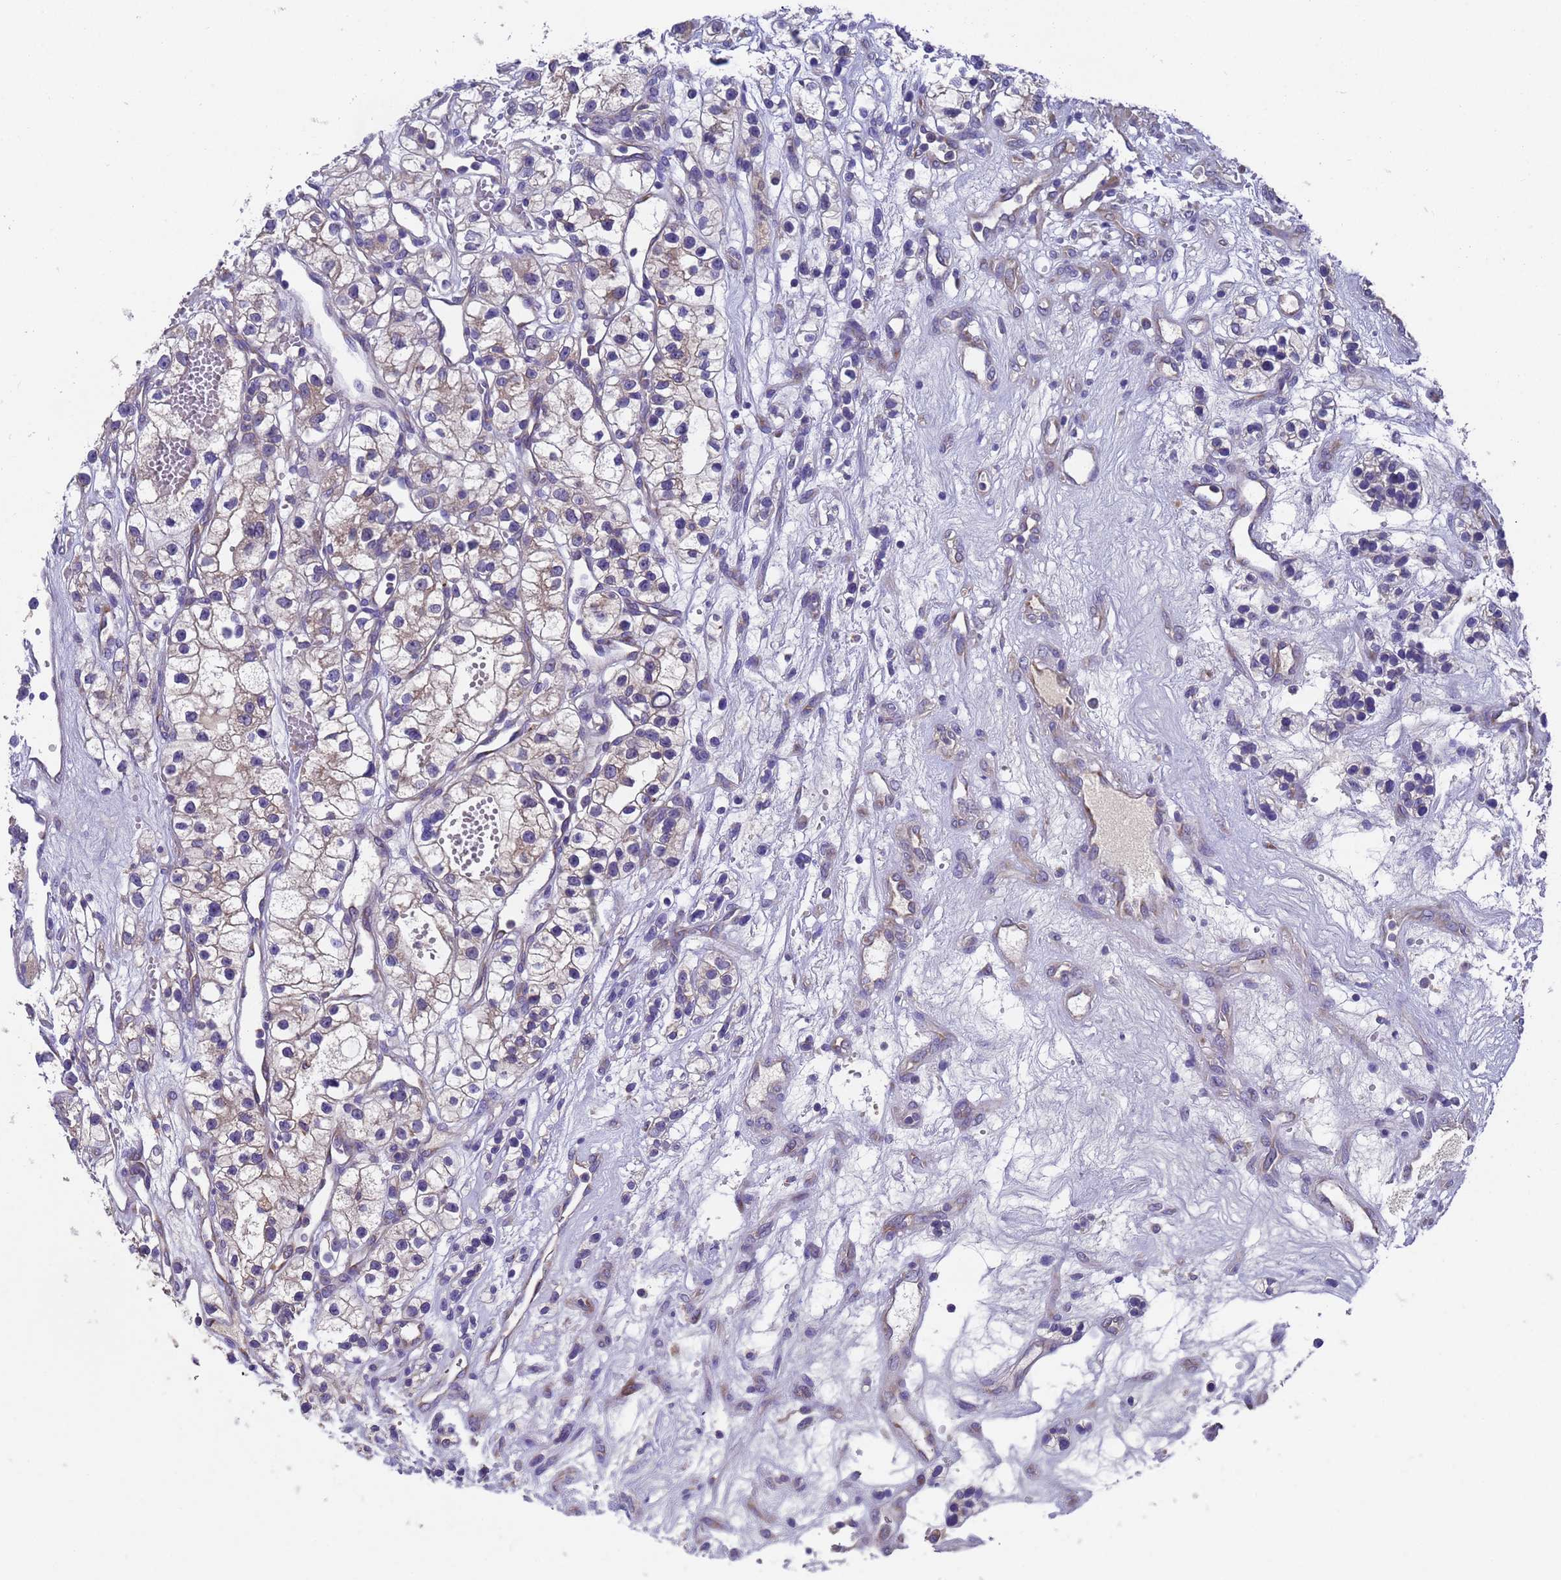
{"staining": {"intensity": "weak", "quantity": "25%-75%", "location": "cytoplasmic/membranous"}, "tissue": "renal cancer", "cell_type": "Tumor cells", "image_type": "cancer", "snomed": [{"axis": "morphology", "description": "Adenocarcinoma, NOS"}, {"axis": "topography", "description": "Kidney"}], "caption": "The histopathology image exhibits staining of renal cancer, revealing weak cytoplasmic/membranous protein staining (brown color) within tumor cells. Immunohistochemistry (ihc) stains the protein in brown and the nuclei are stained blue.", "gene": "DCAF12L2", "patient": {"sex": "female", "age": 57}}